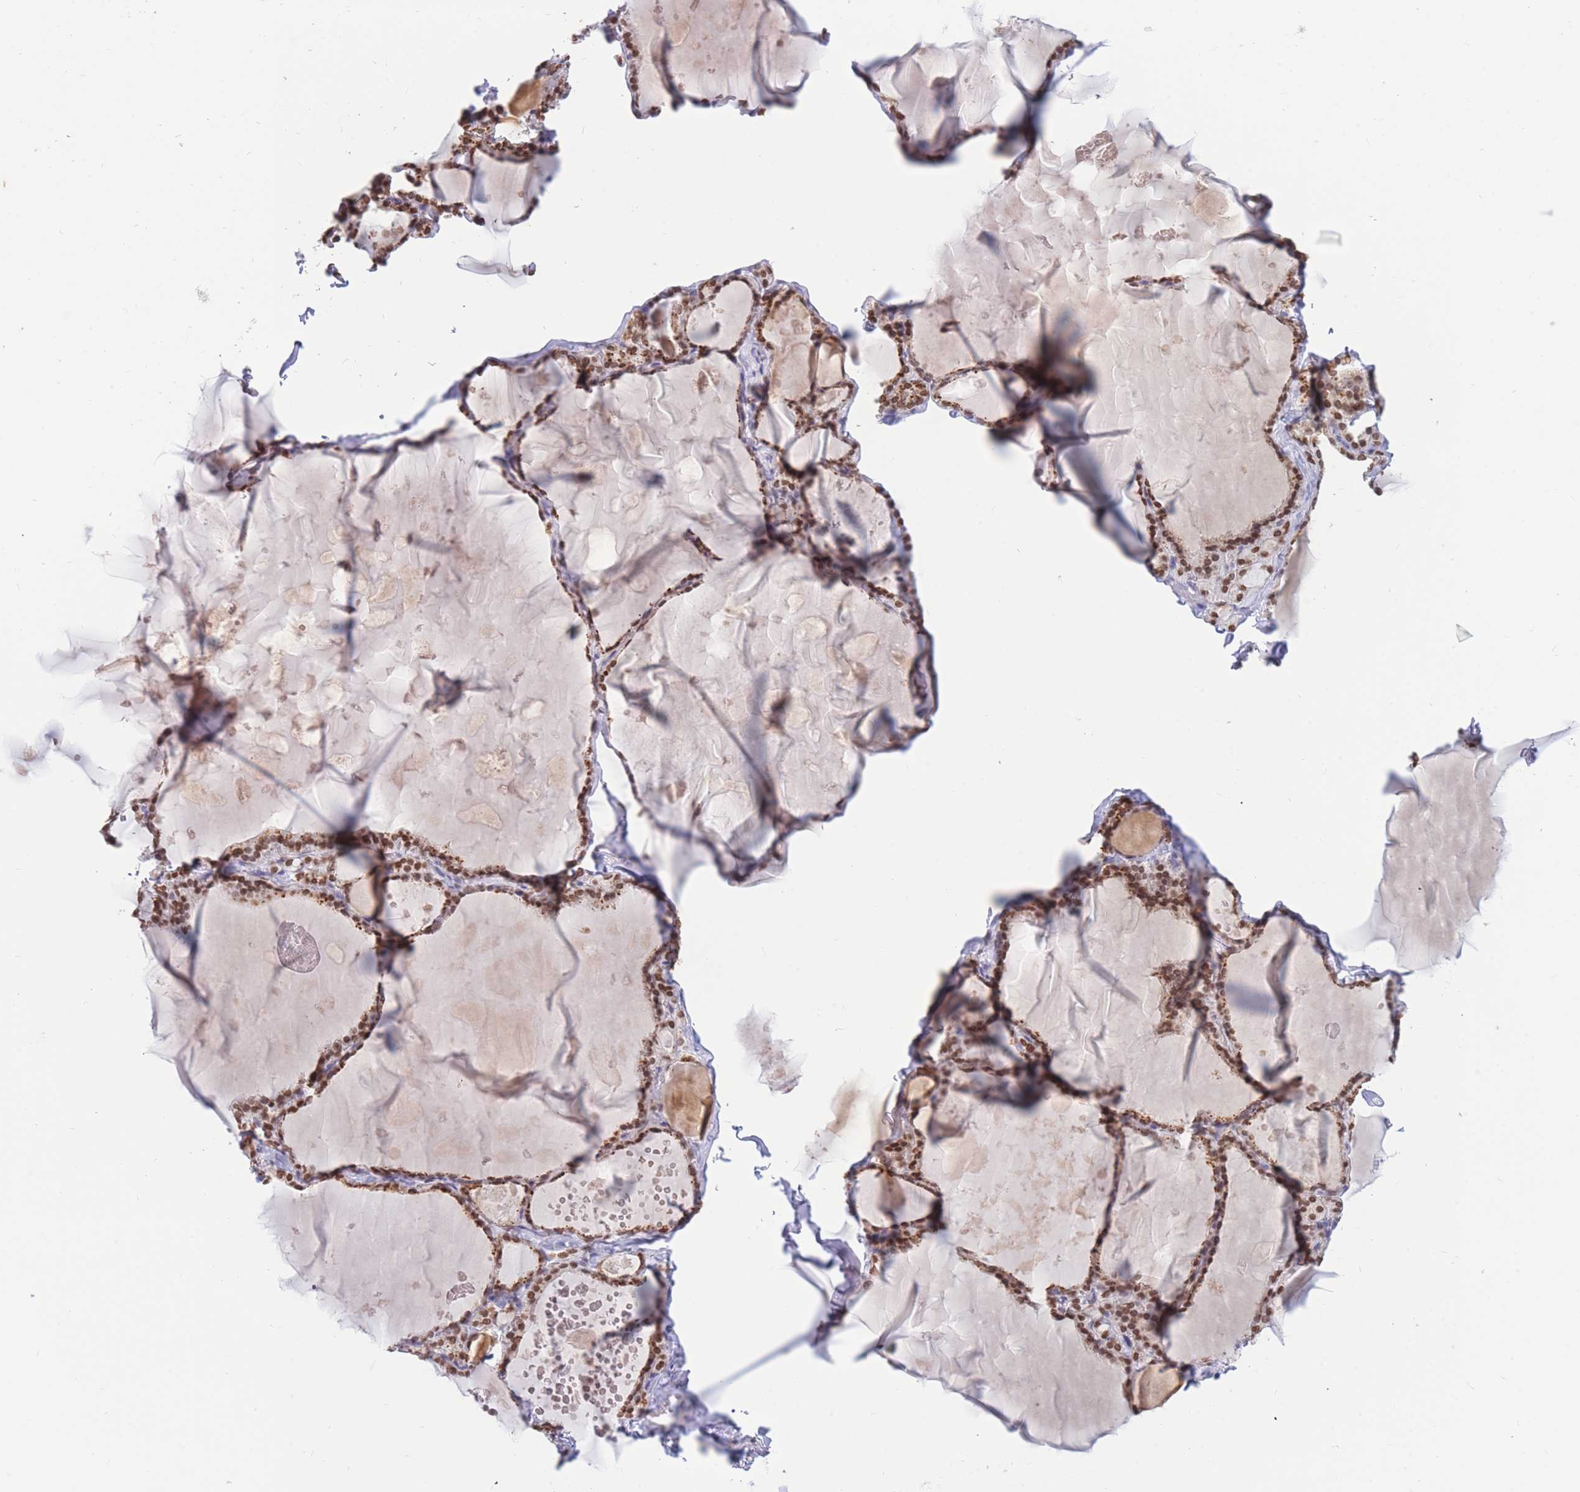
{"staining": {"intensity": "moderate", "quantity": ">75%", "location": "nuclear"}, "tissue": "thyroid gland", "cell_type": "Glandular cells", "image_type": "normal", "snomed": [{"axis": "morphology", "description": "Normal tissue, NOS"}, {"axis": "topography", "description": "Thyroid gland"}], "caption": "IHC of normal human thyroid gland demonstrates medium levels of moderate nuclear expression in about >75% of glandular cells.", "gene": "HMGN1", "patient": {"sex": "male", "age": 56}}